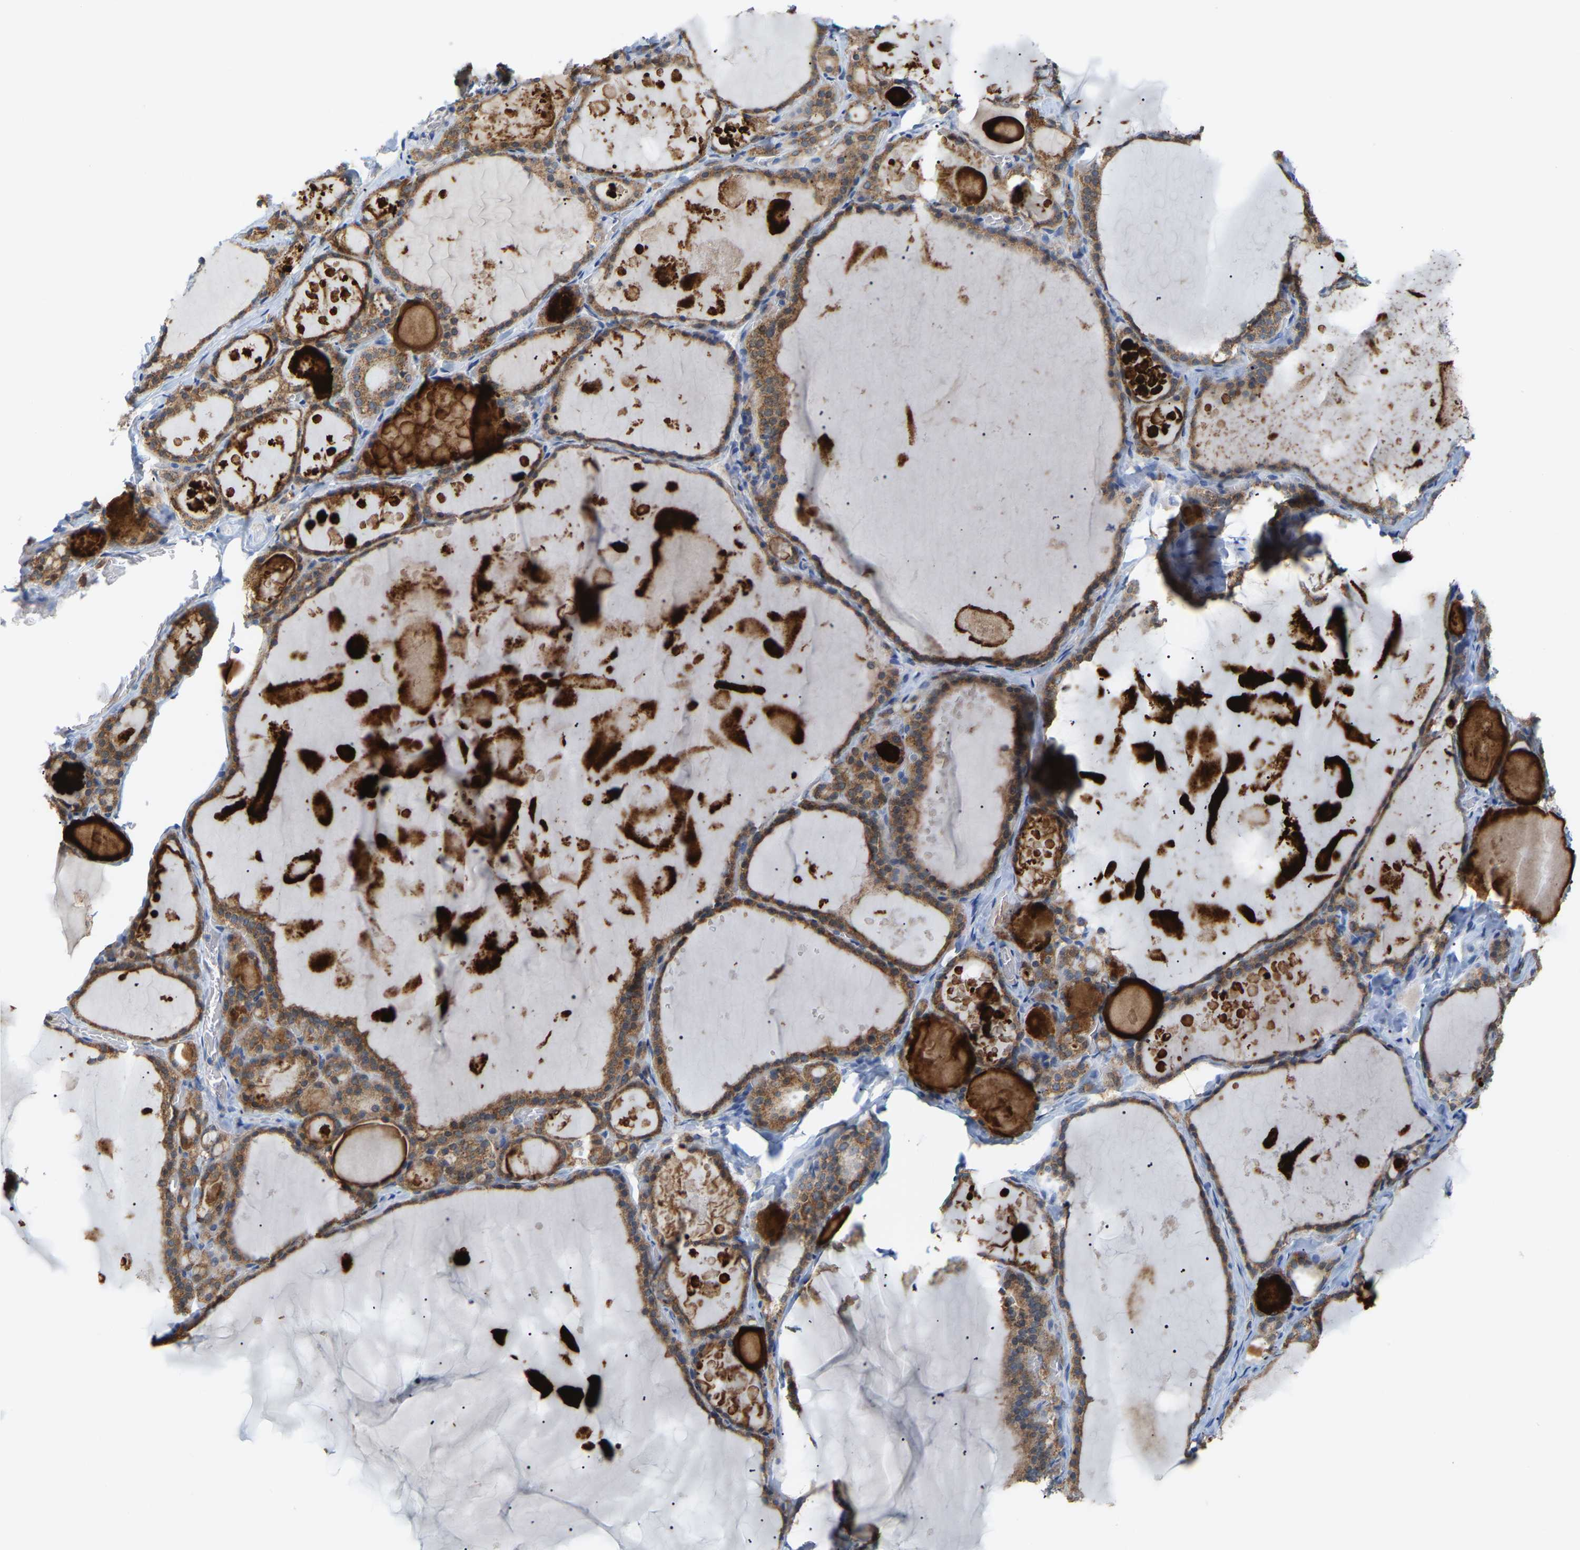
{"staining": {"intensity": "moderate", "quantity": ">75%", "location": "cytoplasmic/membranous"}, "tissue": "thyroid gland", "cell_type": "Glandular cells", "image_type": "normal", "snomed": [{"axis": "morphology", "description": "Normal tissue, NOS"}, {"axis": "topography", "description": "Thyroid gland"}], "caption": "The histopathology image reveals staining of normal thyroid gland, revealing moderate cytoplasmic/membranous protein expression (brown color) within glandular cells.", "gene": "CROT", "patient": {"sex": "male", "age": 56}}